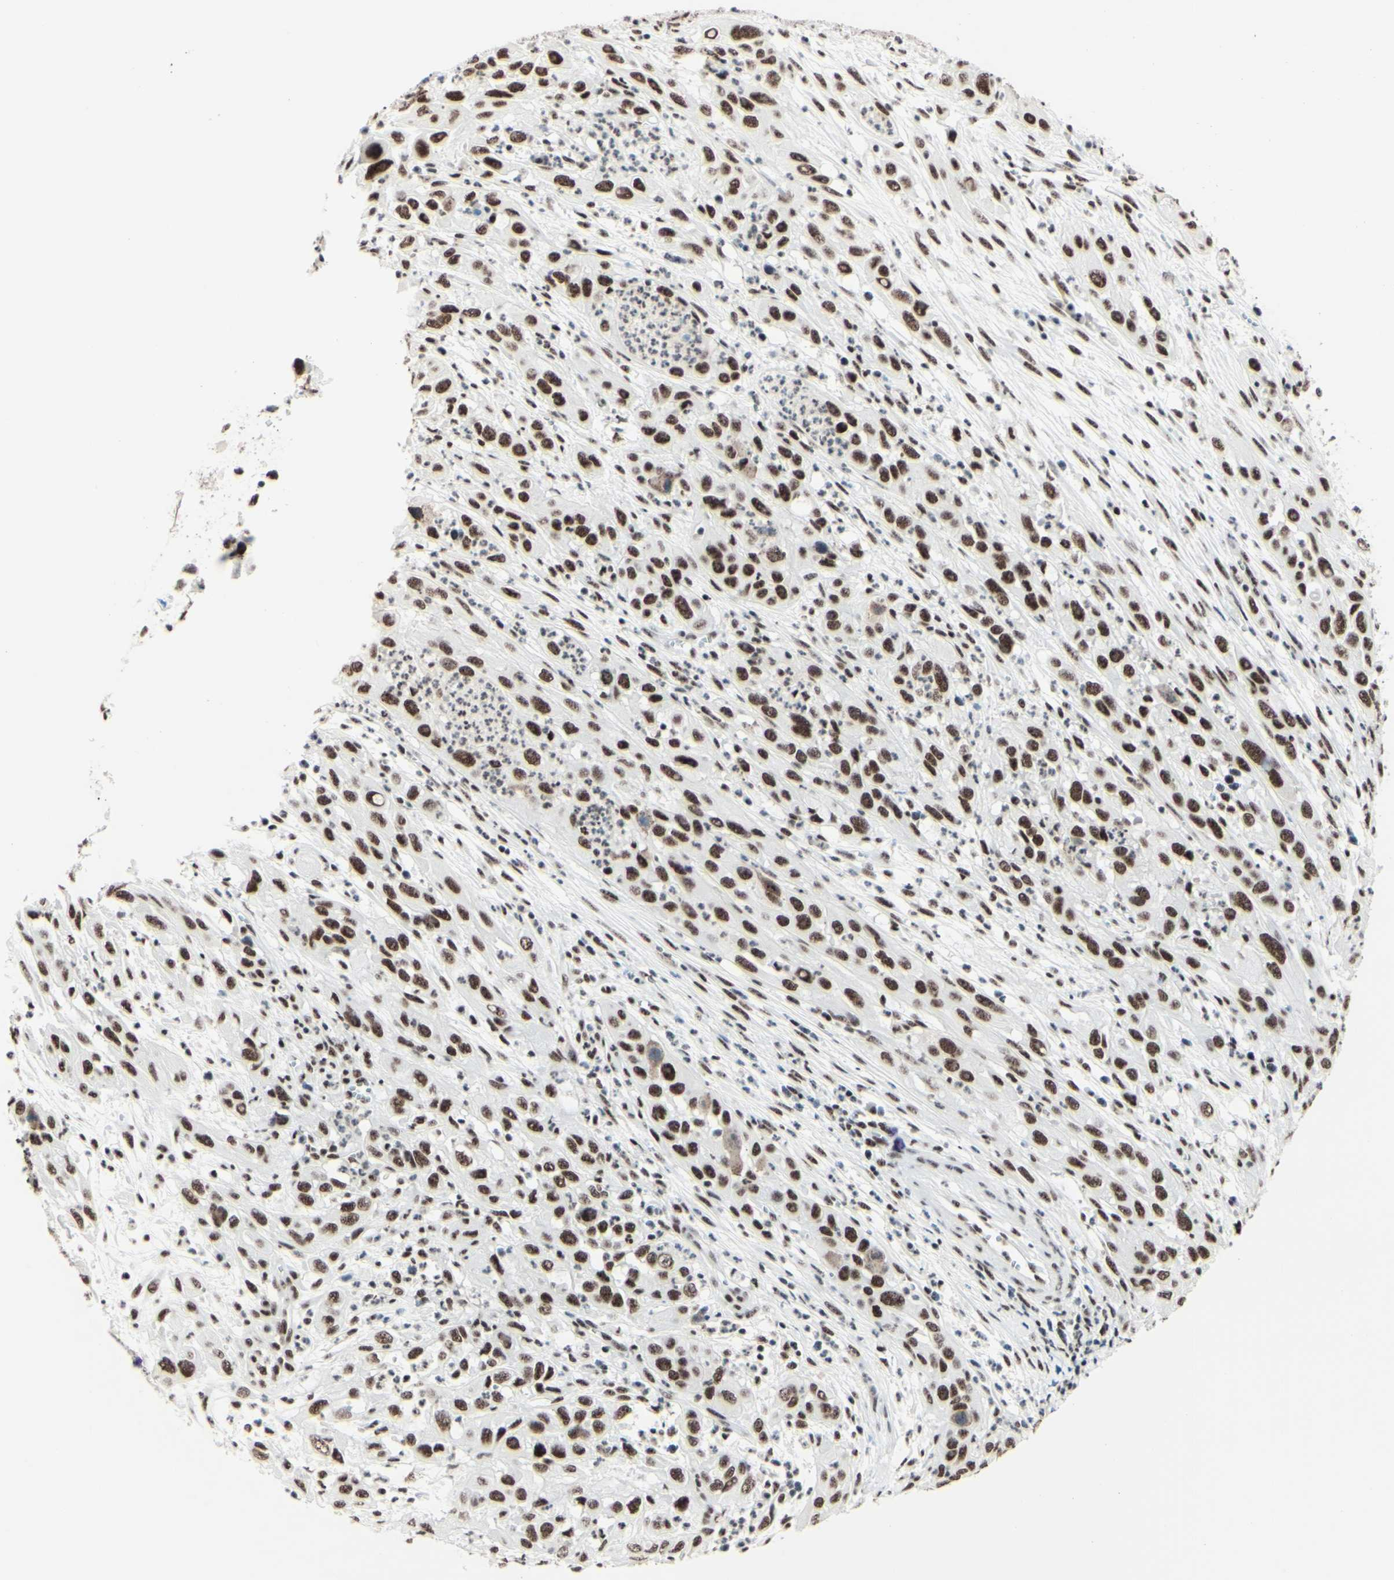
{"staining": {"intensity": "strong", "quantity": "25%-75%", "location": "nuclear"}, "tissue": "cervical cancer", "cell_type": "Tumor cells", "image_type": "cancer", "snomed": [{"axis": "morphology", "description": "Squamous cell carcinoma, NOS"}, {"axis": "topography", "description": "Cervix"}], "caption": "Protein staining of squamous cell carcinoma (cervical) tissue exhibits strong nuclear expression in approximately 25%-75% of tumor cells.", "gene": "WTAP", "patient": {"sex": "female", "age": 32}}